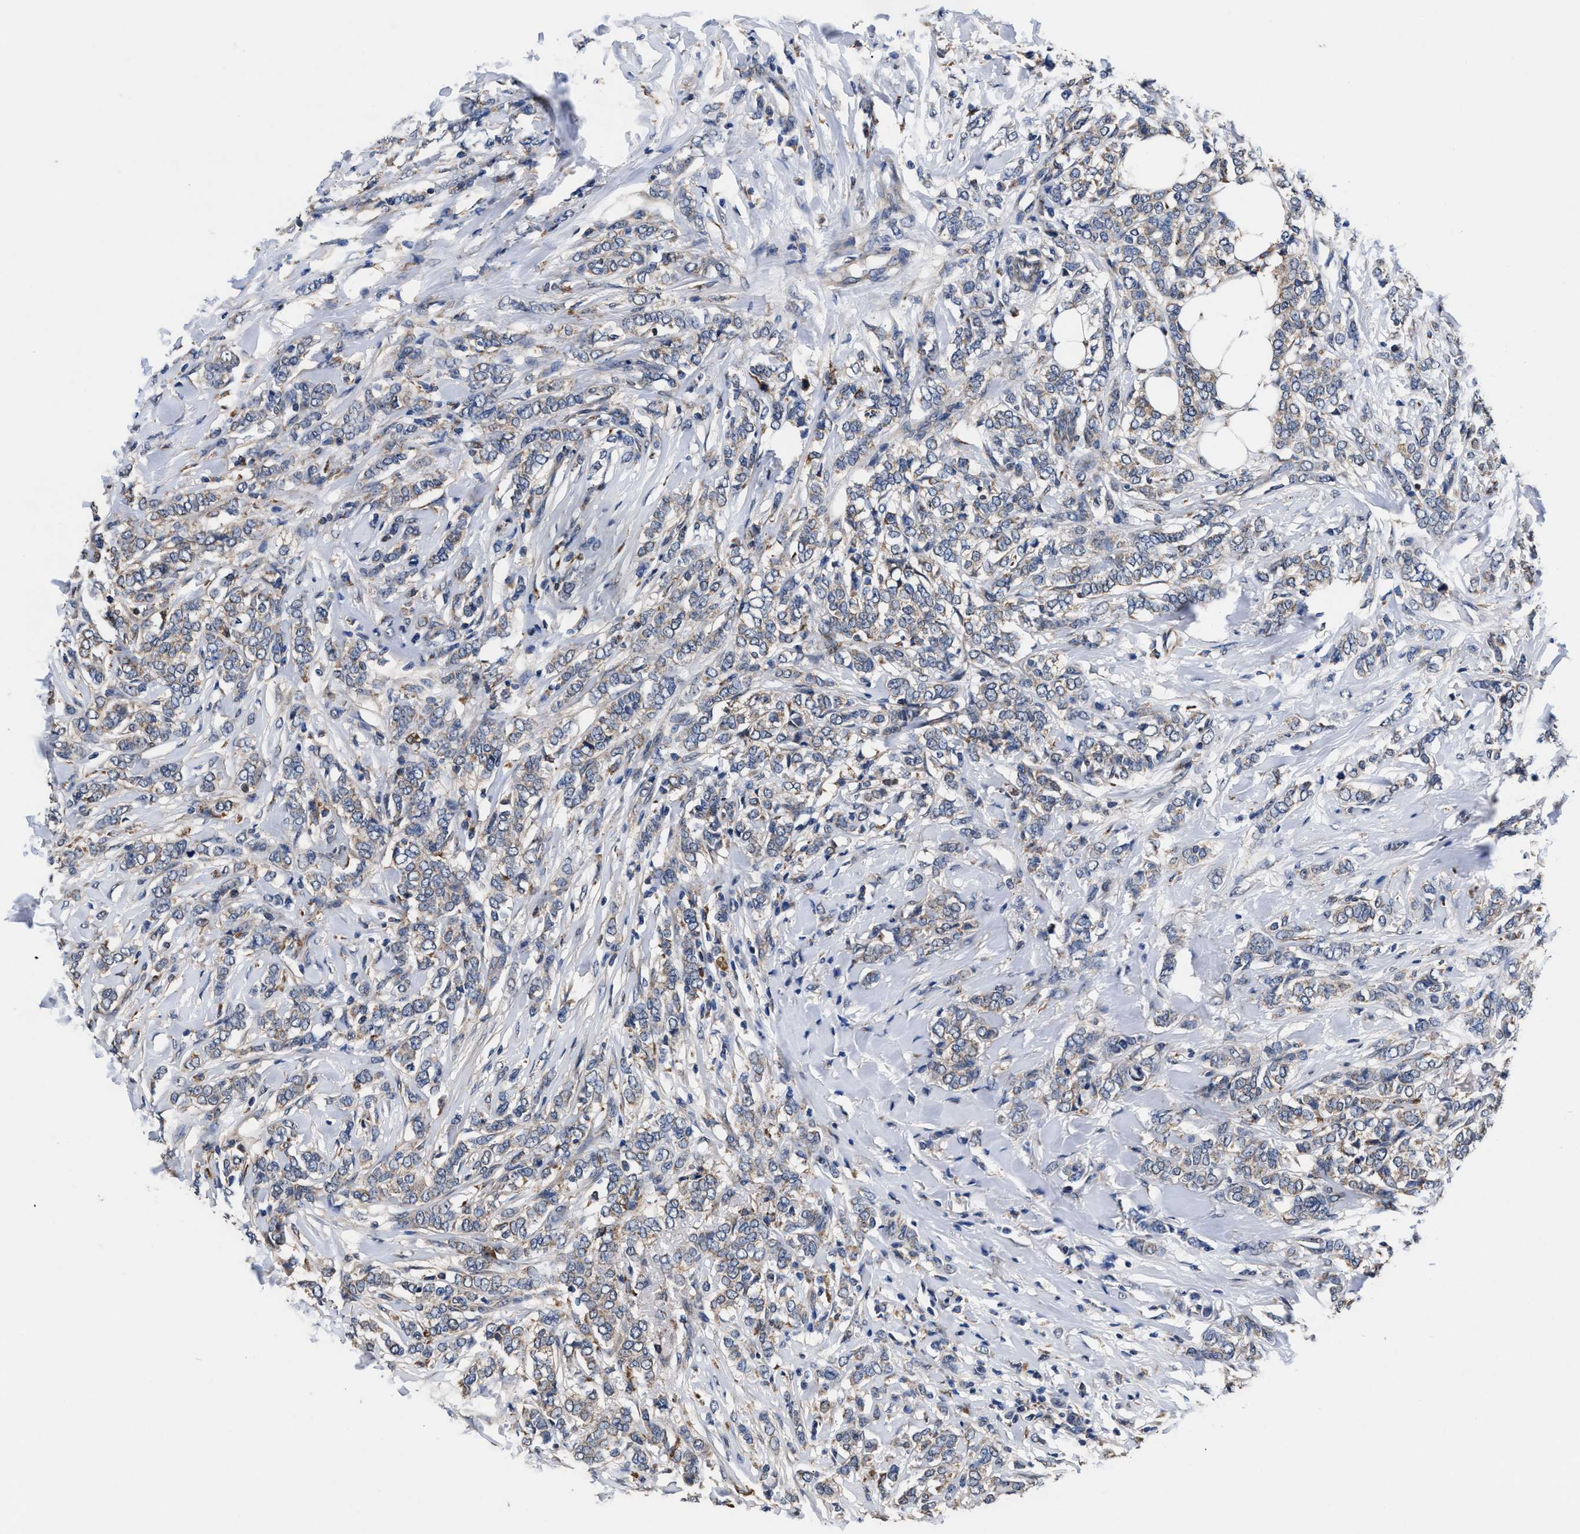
{"staining": {"intensity": "weak", "quantity": "<25%", "location": "cytoplasmic/membranous"}, "tissue": "breast cancer", "cell_type": "Tumor cells", "image_type": "cancer", "snomed": [{"axis": "morphology", "description": "Lobular carcinoma"}, {"axis": "topography", "description": "Skin"}, {"axis": "topography", "description": "Breast"}], "caption": "Breast cancer (lobular carcinoma) was stained to show a protein in brown. There is no significant positivity in tumor cells.", "gene": "ACLY", "patient": {"sex": "female", "age": 46}}